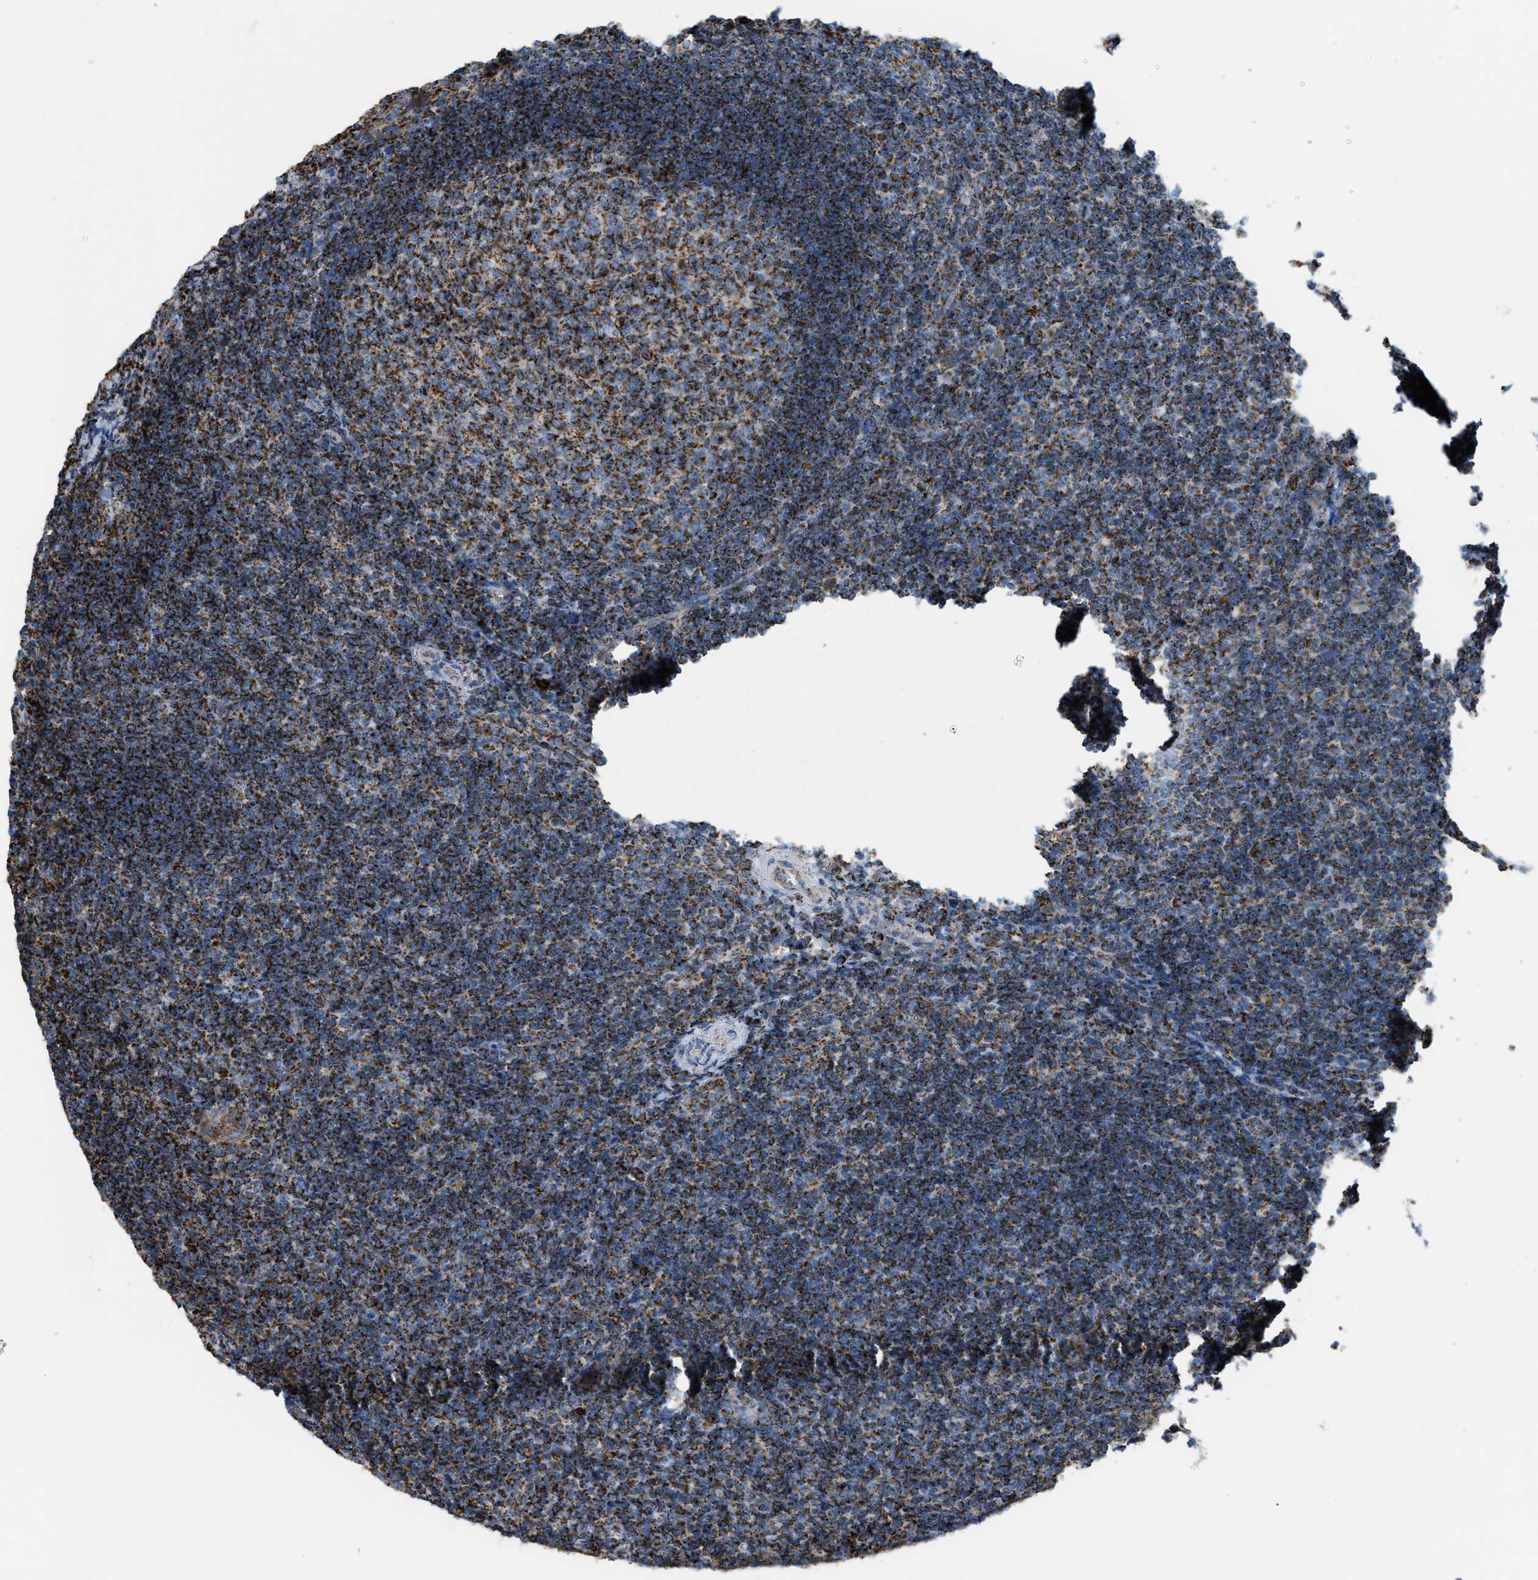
{"staining": {"intensity": "strong", "quantity": ">75%", "location": "cytoplasmic/membranous"}, "tissue": "tonsil", "cell_type": "Germinal center cells", "image_type": "normal", "snomed": [{"axis": "morphology", "description": "Normal tissue, NOS"}, {"axis": "topography", "description": "Tonsil"}], "caption": "Immunohistochemical staining of normal human tonsil displays strong cytoplasmic/membranous protein positivity in approximately >75% of germinal center cells.", "gene": "ETFB", "patient": {"sex": "male", "age": 37}}